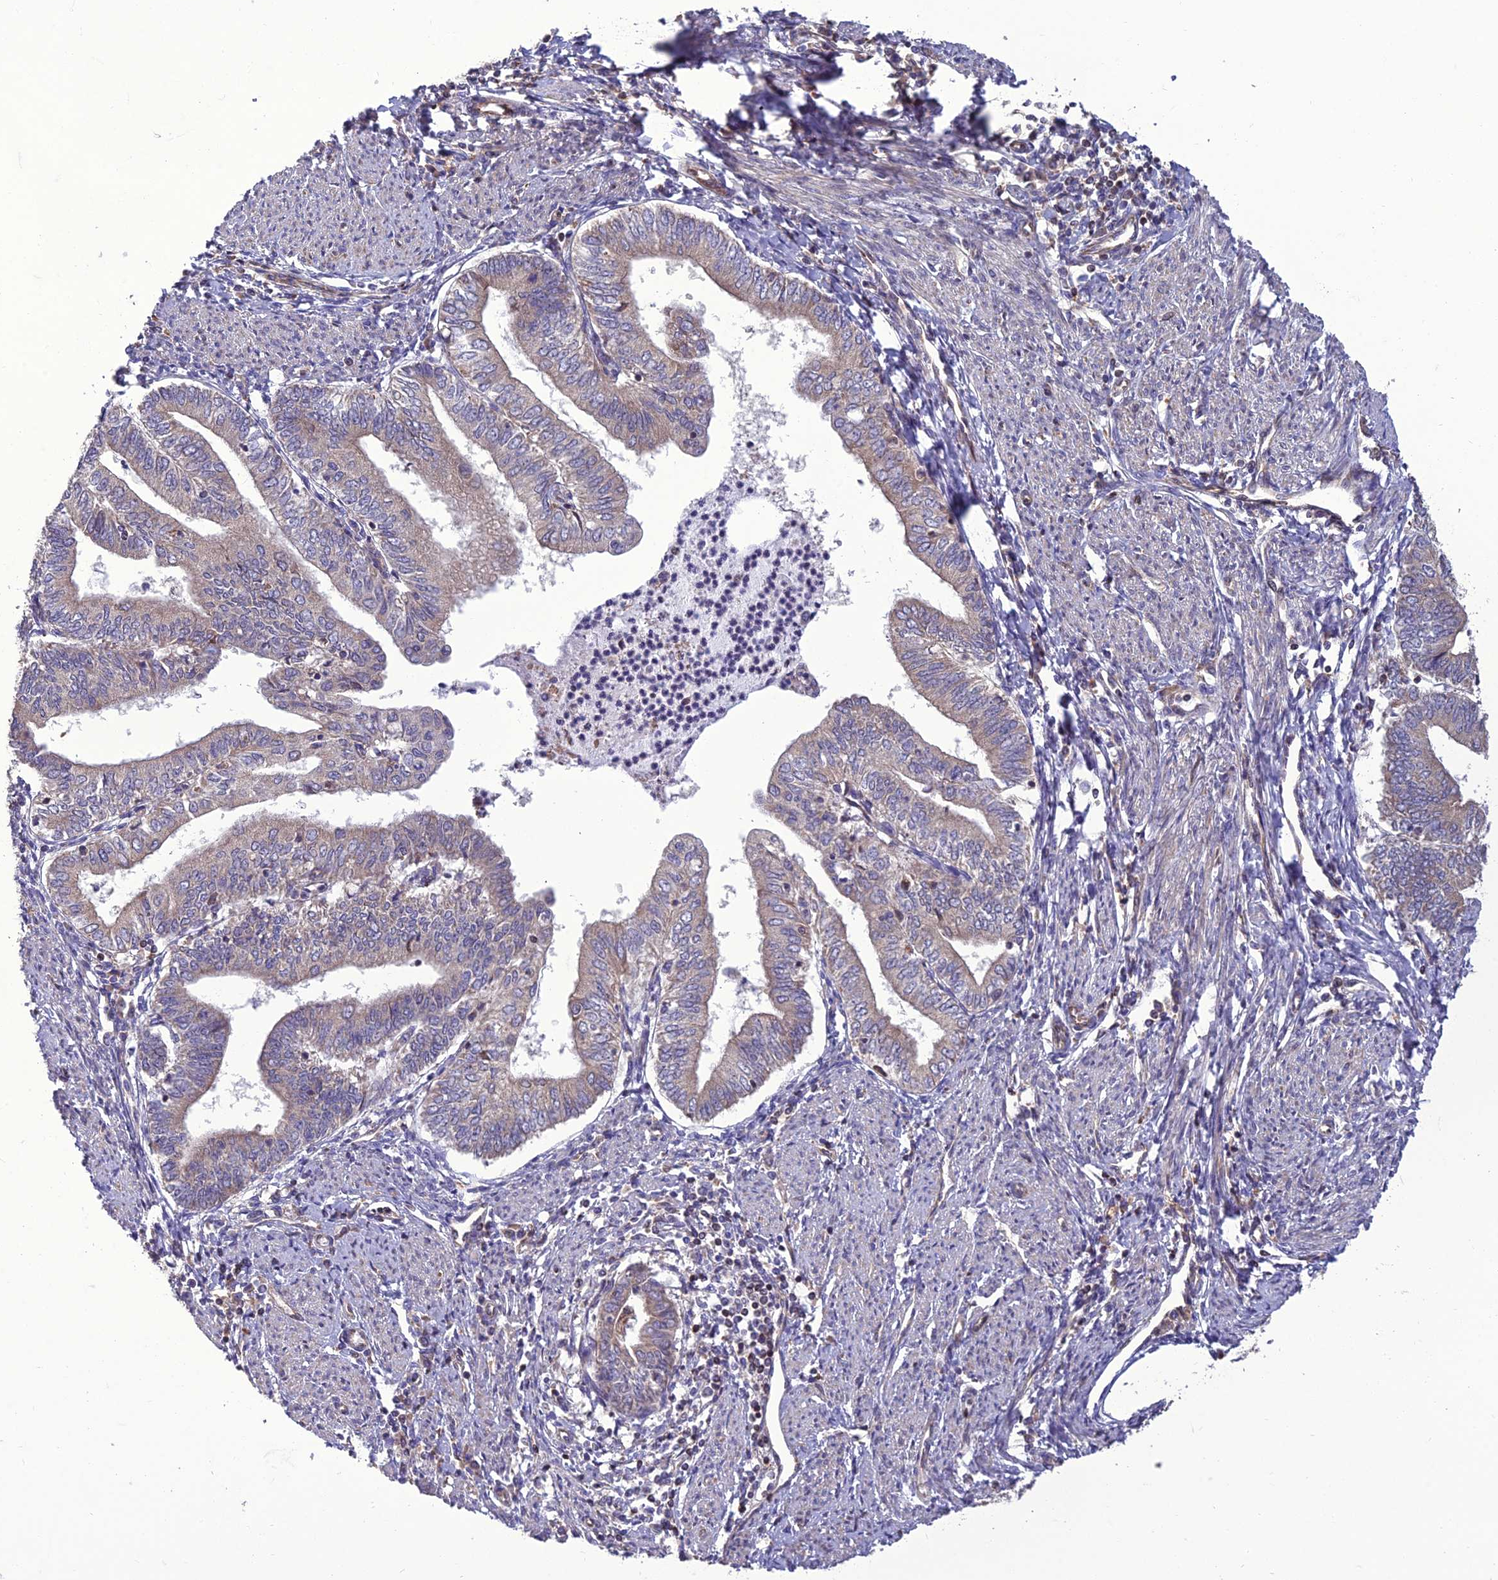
{"staining": {"intensity": "weak", "quantity": "25%-75%", "location": "cytoplasmic/membranous"}, "tissue": "endometrial cancer", "cell_type": "Tumor cells", "image_type": "cancer", "snomed": [{"axis": "morphology", "description": "Adenocarcinoma, NOS"}, {"axis": "topography", "description": "Endometrium"}], "caption": "Immunohistochemical staining of adenocarcinoma (endometrial) reveals low levels of weak cytoplasmic/membranous staining in approximately 25%-75% of tumor cells.", "gene": "GIMAP1", "patient": {"sex": "female", "age": 66}}